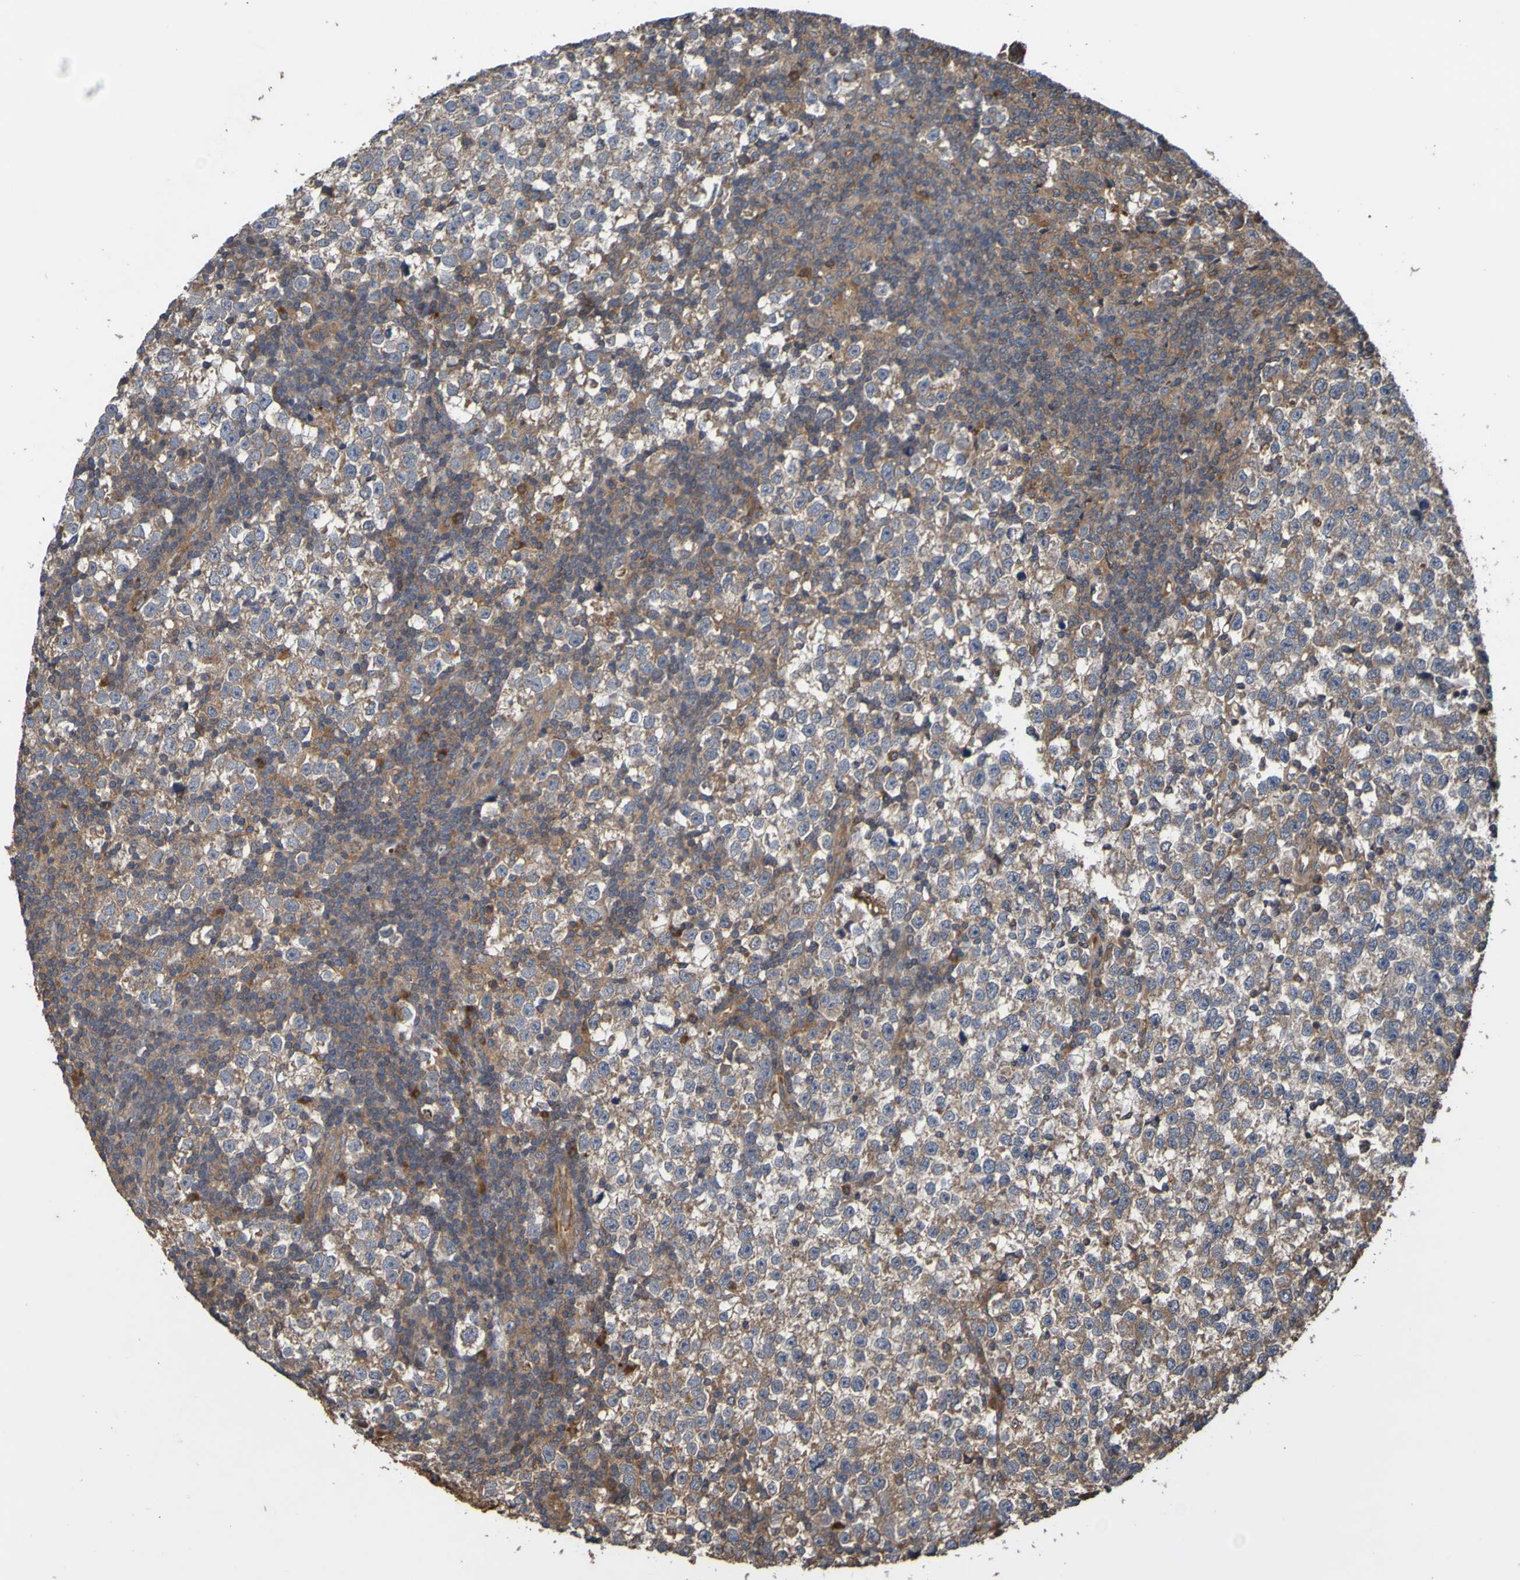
{"staining": {"intensity": "weak", "quantity": ">75%", "location": "cytoplasmic/membranous"}, "tissue": "testis cancer", "cell_type": "Tumor cells", "image_type": "cancer", "snomed": [{"axis": "morphology", "description": "Seminoma, NOS"}, {"axis": "topography", "description": "Testis"}], "caption": "Tumor cells display low levels of weak cytoplasmic/membranous staining in about >75% of cells in testis cancer (seminoma). (brown staining indicates protein expression, while blue staining denotes nuclei).", "gene": "UCN", "patient": {"sex": "male", "age": 43}}